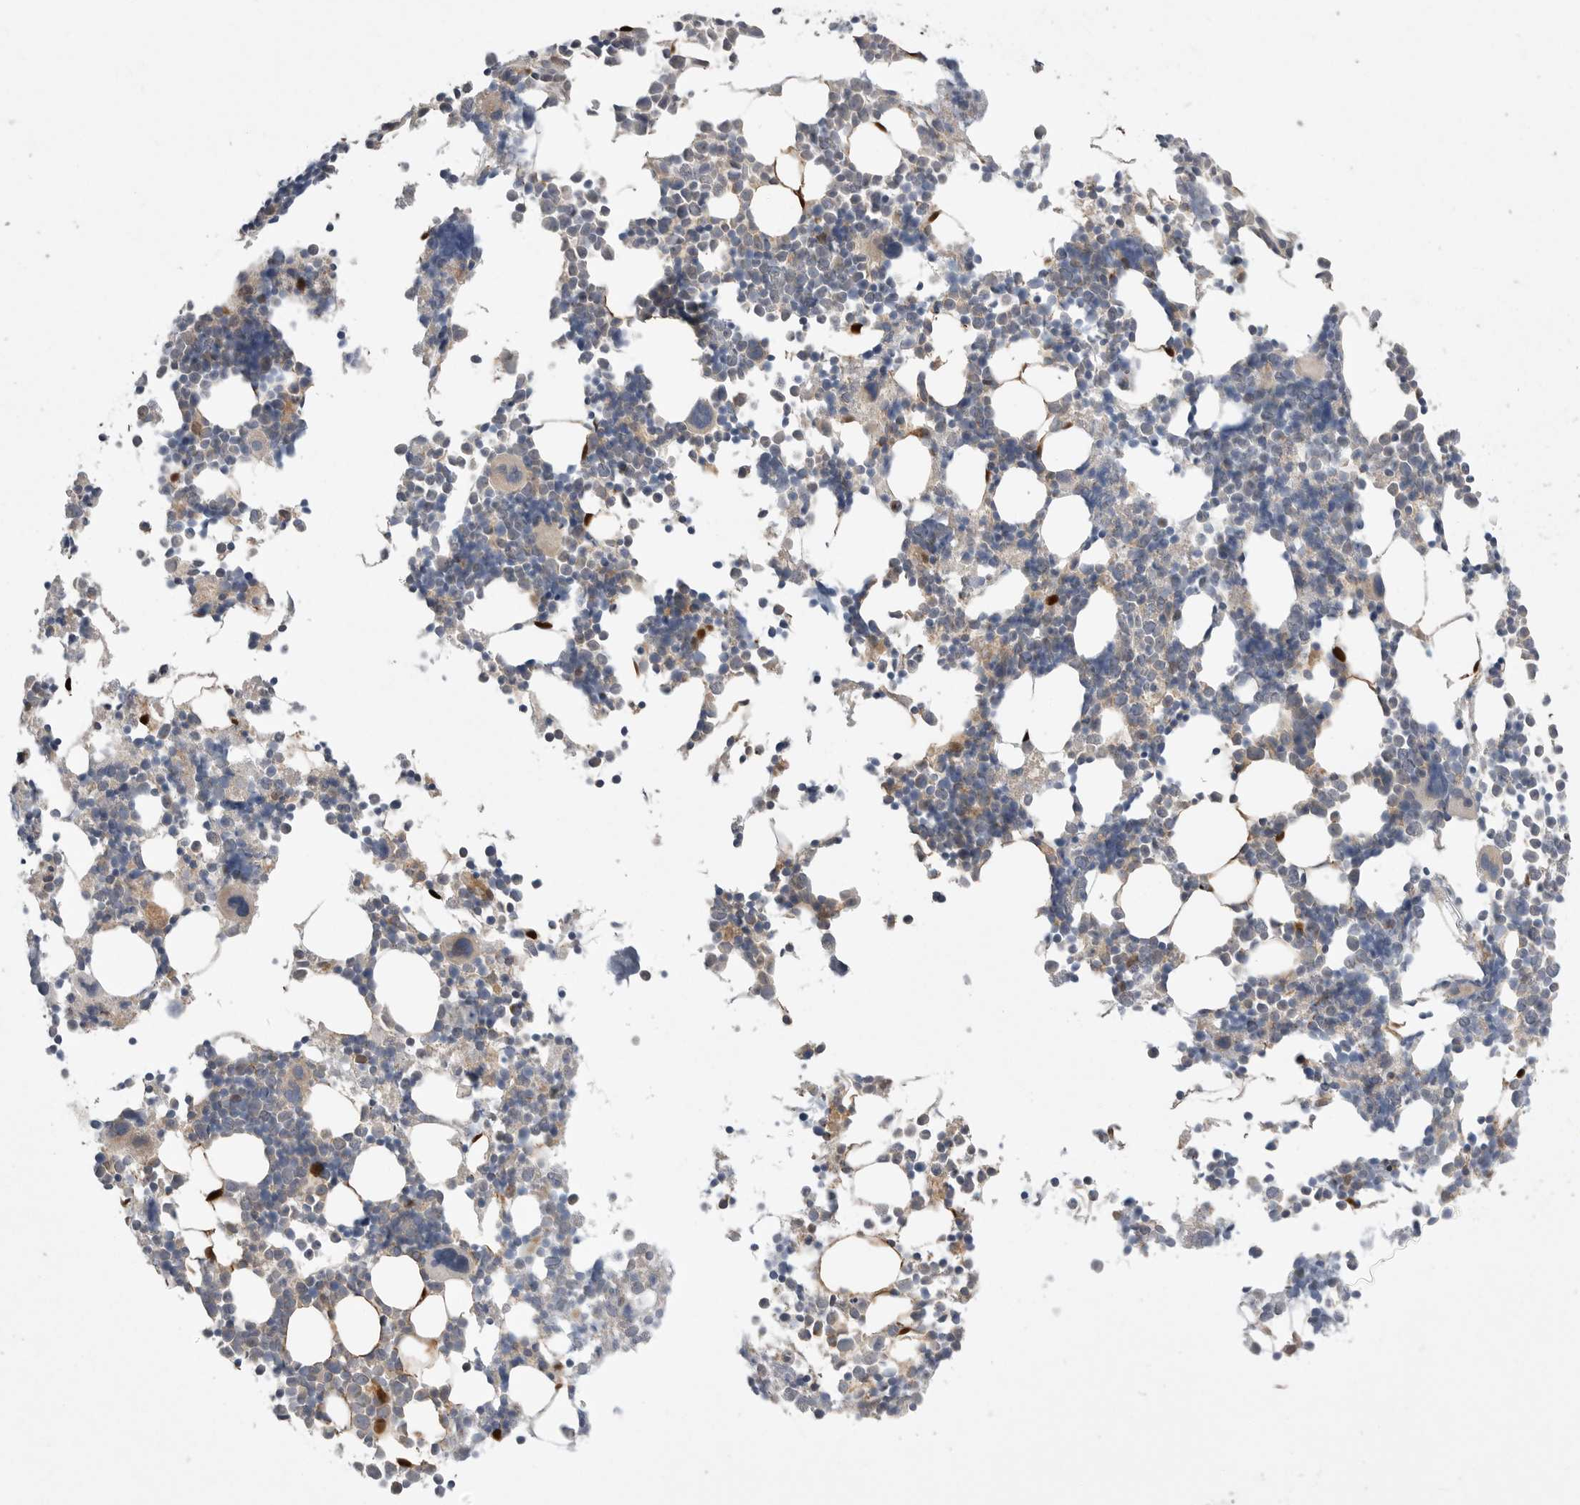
{"staining": {"intensity": "moderate", "quantity": "<25%", "location": "cytoplasmic/membranous"}, "tissue": "bone marrow", "cell_type": "Hematopoietic cells", "image_type": "normal", "snomed": [{"axis": "morphology", "description": "Normal tissue, NOS"}, {"axis": "morphology", "description": "Inflammation, NOS"}, {"axis": "topography", "description": "Bone marrow"}], "caption": "Immunohistochemical staining of normal bone marrow displays moderate cytoplasmic/membranous protein staining in about <25% of hematopoietic cells.", "gene": "KYAT3", "patient": {"sex": "male", "age": 21}}